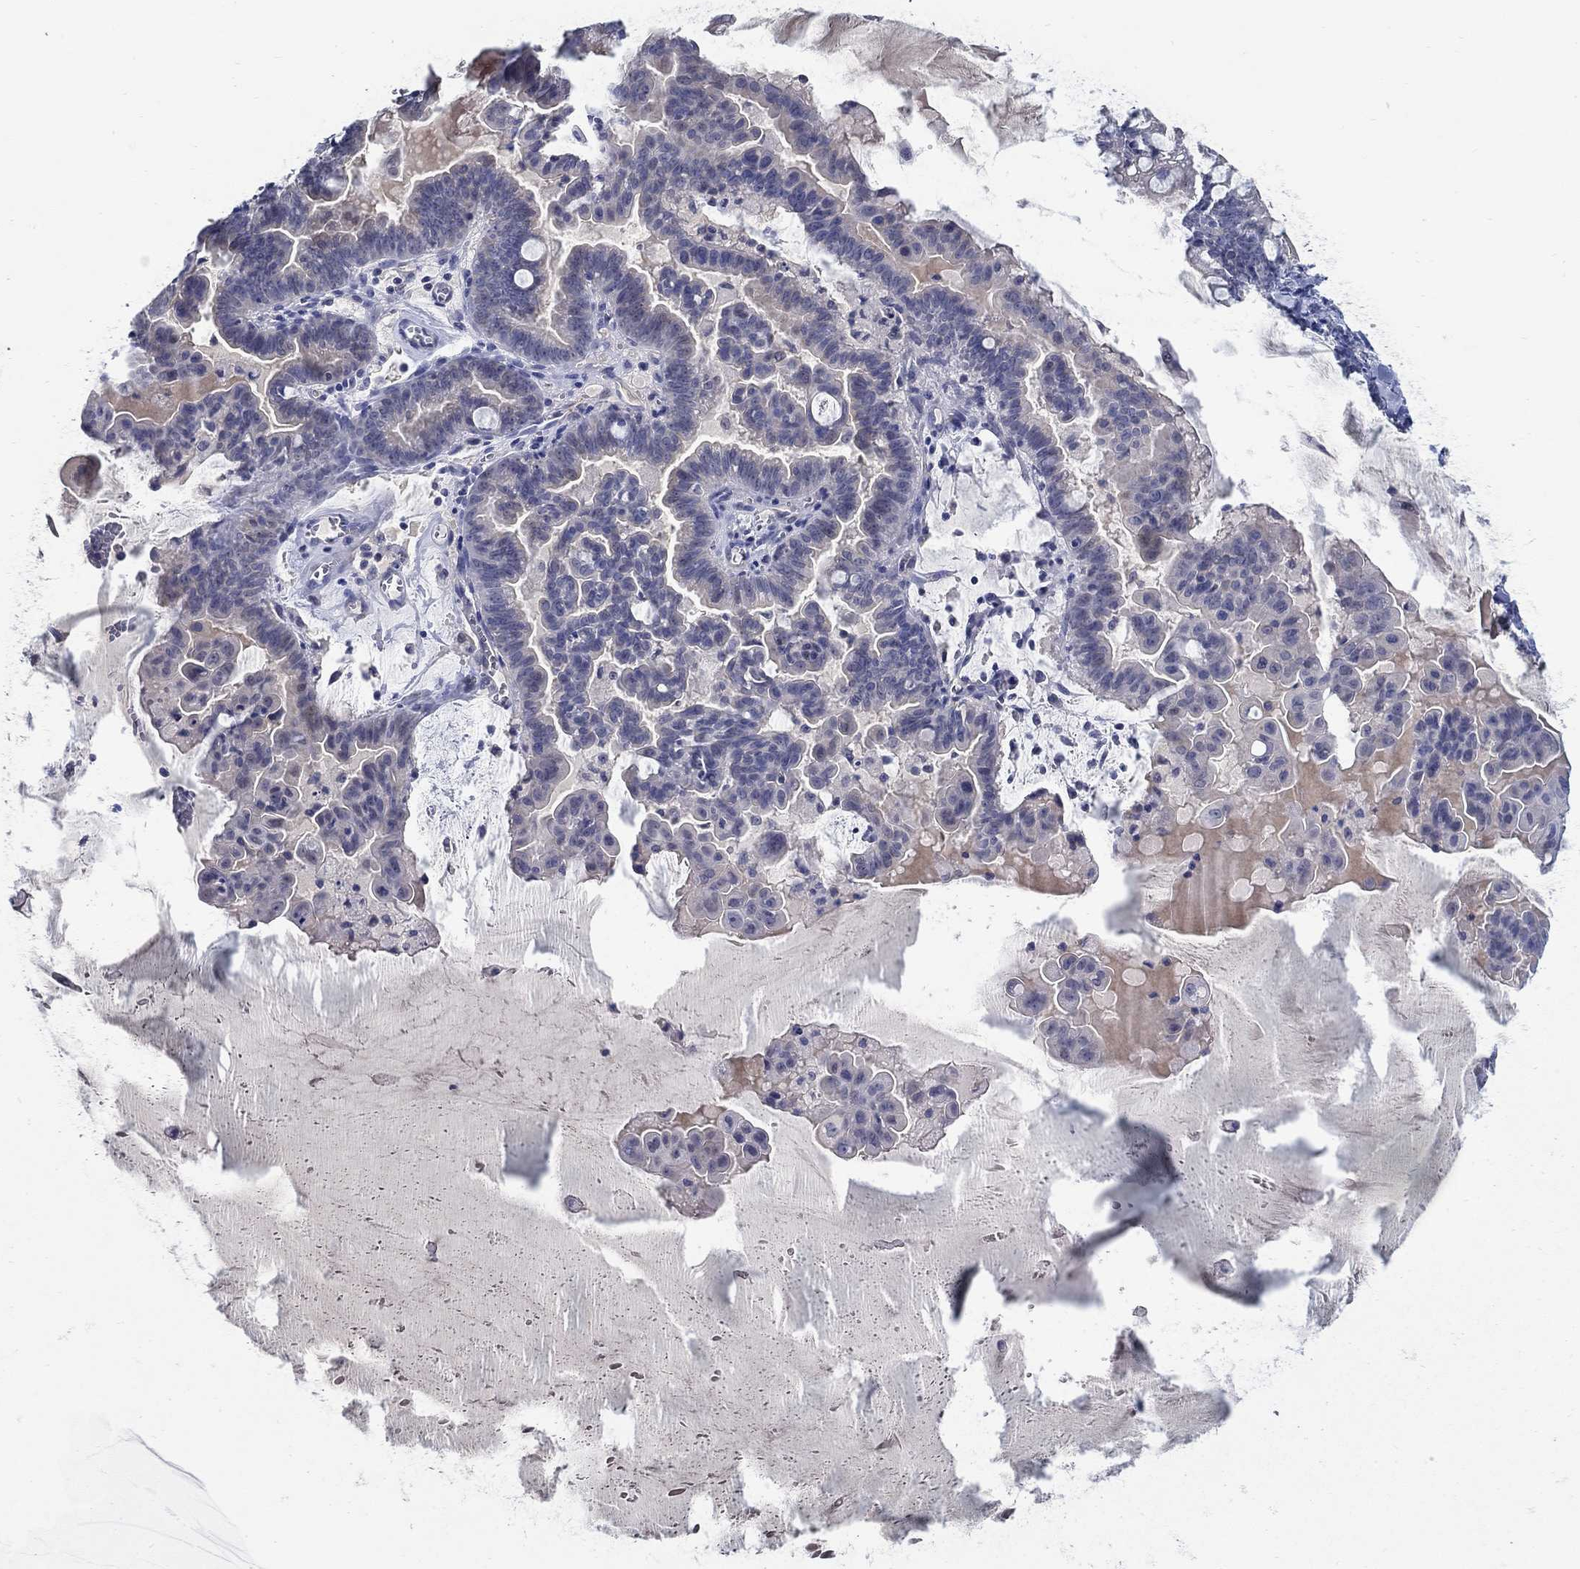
{"staining": {"intensity": "weak", "quantity": "<25%", "location": "cytoplasmic/membranous"}, "tissue": "ovarian cancer", "cell_type": "Tumor cells", "image_type": "cancer", "snomed": [{"axis": "morphology", "description": "Cystadenocarcinoma, mucinous, NOS"}, {"axis": "topography", "description": "Ovary"}], "caption": "An image of human ovarian cancer is negative for staining in tumor cells. (Stains: DAB (3,3'-diaminobenzidine) IHC with hematoxylin counter stain, Microscopy: brightfield microscopy at high magnification).", "gene": "MC2R", "patient": {"sex": "female", "age": 63}}